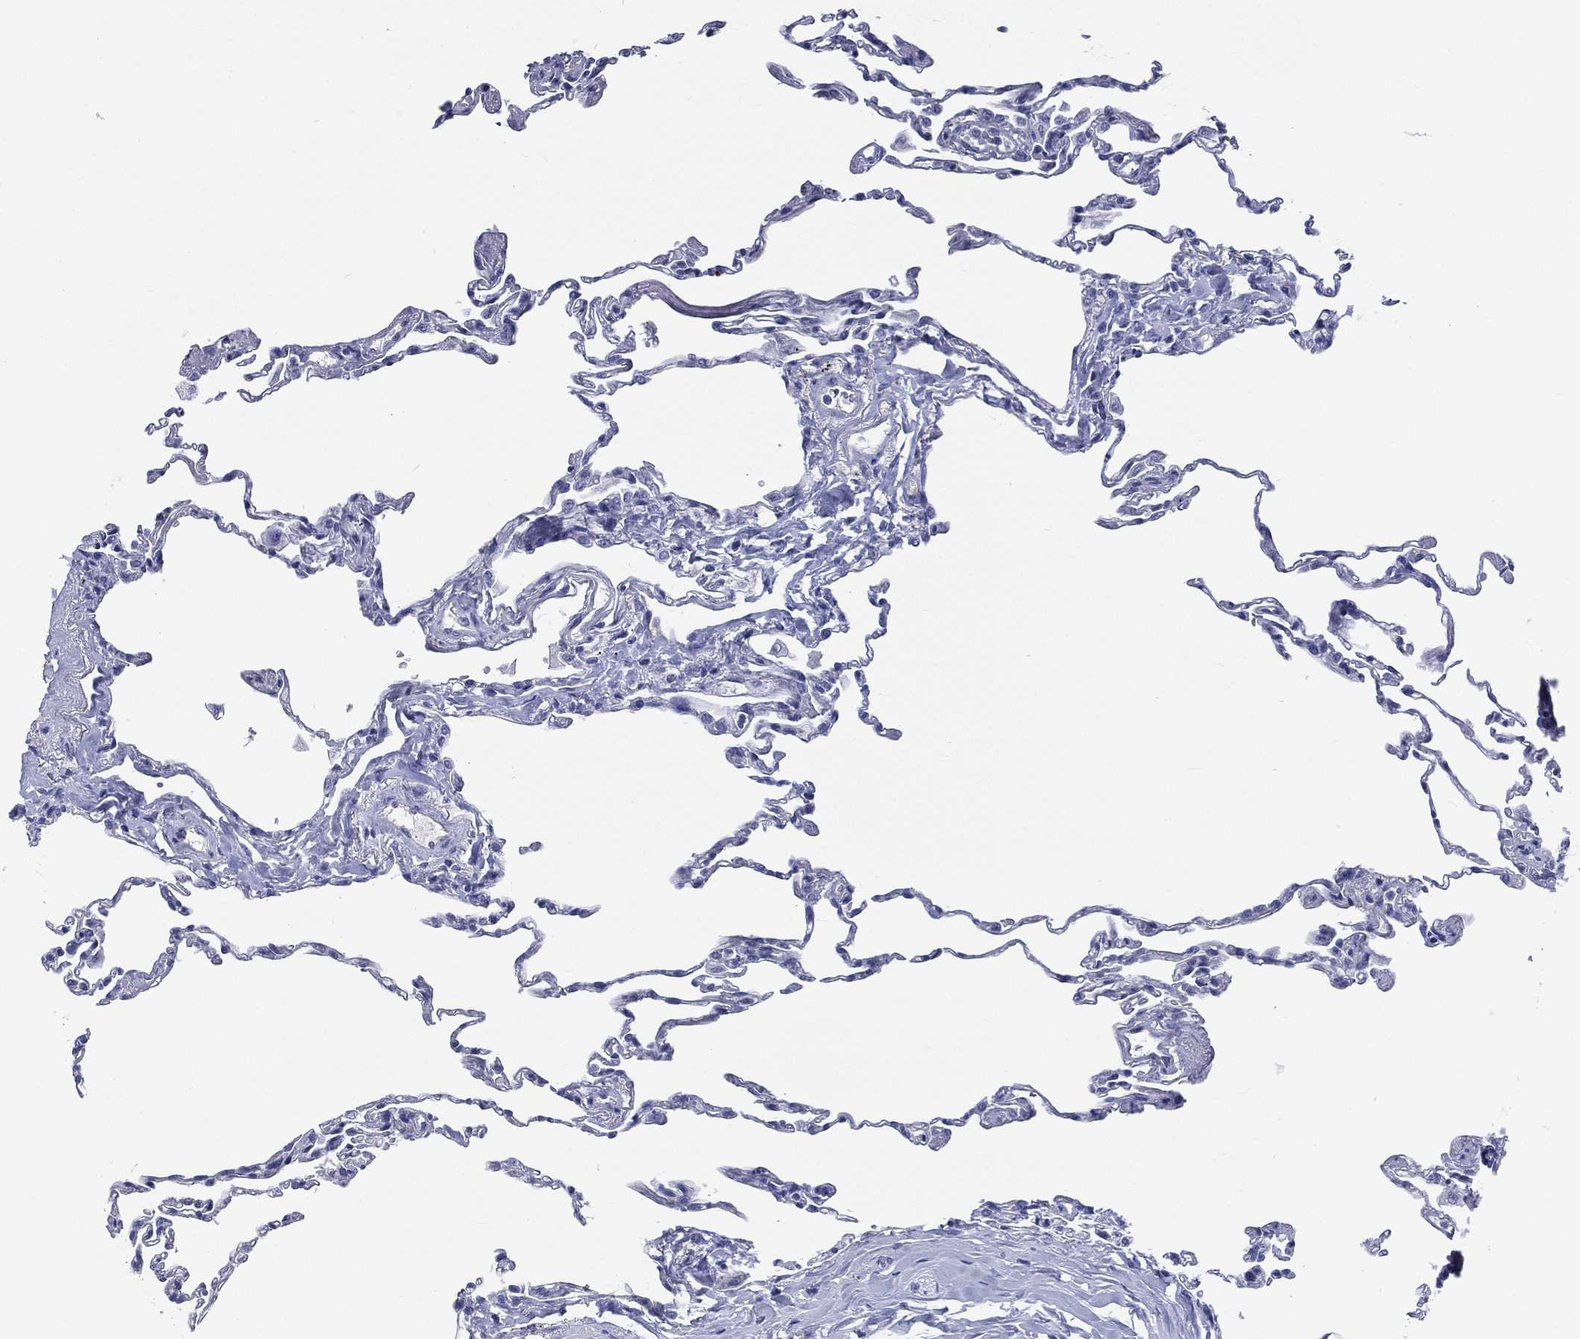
{"staining": {"intensity": "negative", "quantity": "none", "location": "none"}, "tissue": "lung", "cell_type": "Alveolar cells", "image_type": "normal", "snomed": [{"axis": "morphology", "description": "Normal tissue, NOS"}, {"axis": "topography", "description": "Lung"}], "caption": "Micrograph shows no protein expression in alveolar cells of benign lung. (DAB immunohistochemistry, high magnification).", "gene": "SSX1", "patient": {"sex": "female", "age": 57}}